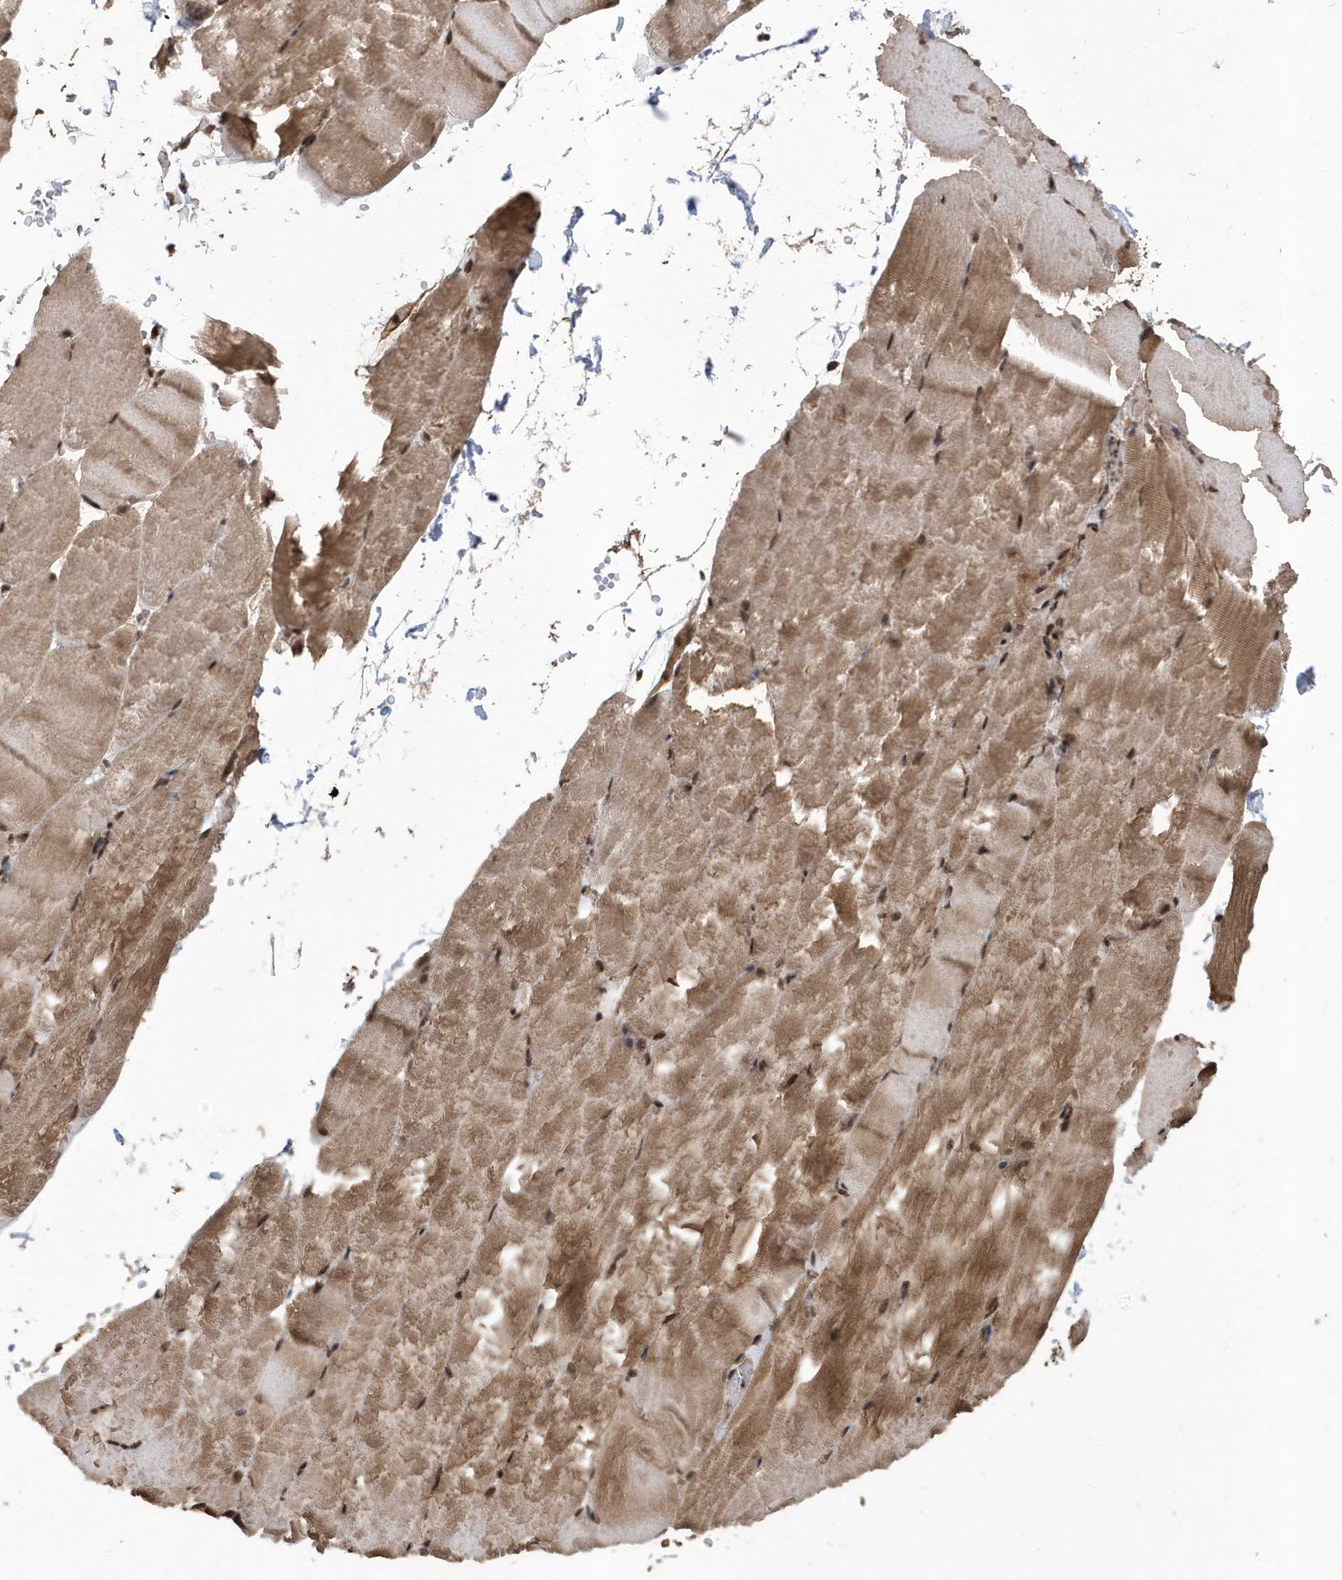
{"staining": {"intensity": "moderate", "quantity": ">75%", "location": "cytoplasmic/membranous,nuclear"}, "tissue": "skeletal muscle", "cell_type": "Myocytes", "image_type": "normal", "snomed": [{"axis": "morphology", "description": "Normal tissue, NOS"}, {"axis": "topography", "description": "Skeletal muscle"}, {"axis": "topography", "description": "Parathyroid gland"}], "caption": "Myocytes show moderate cytoplasmic/membranous,nuclear expression in approximately >75% of cells in benign skeletal muscle.", "gene": "INTS12", "patient": {"sex": "female", "age": 37}}